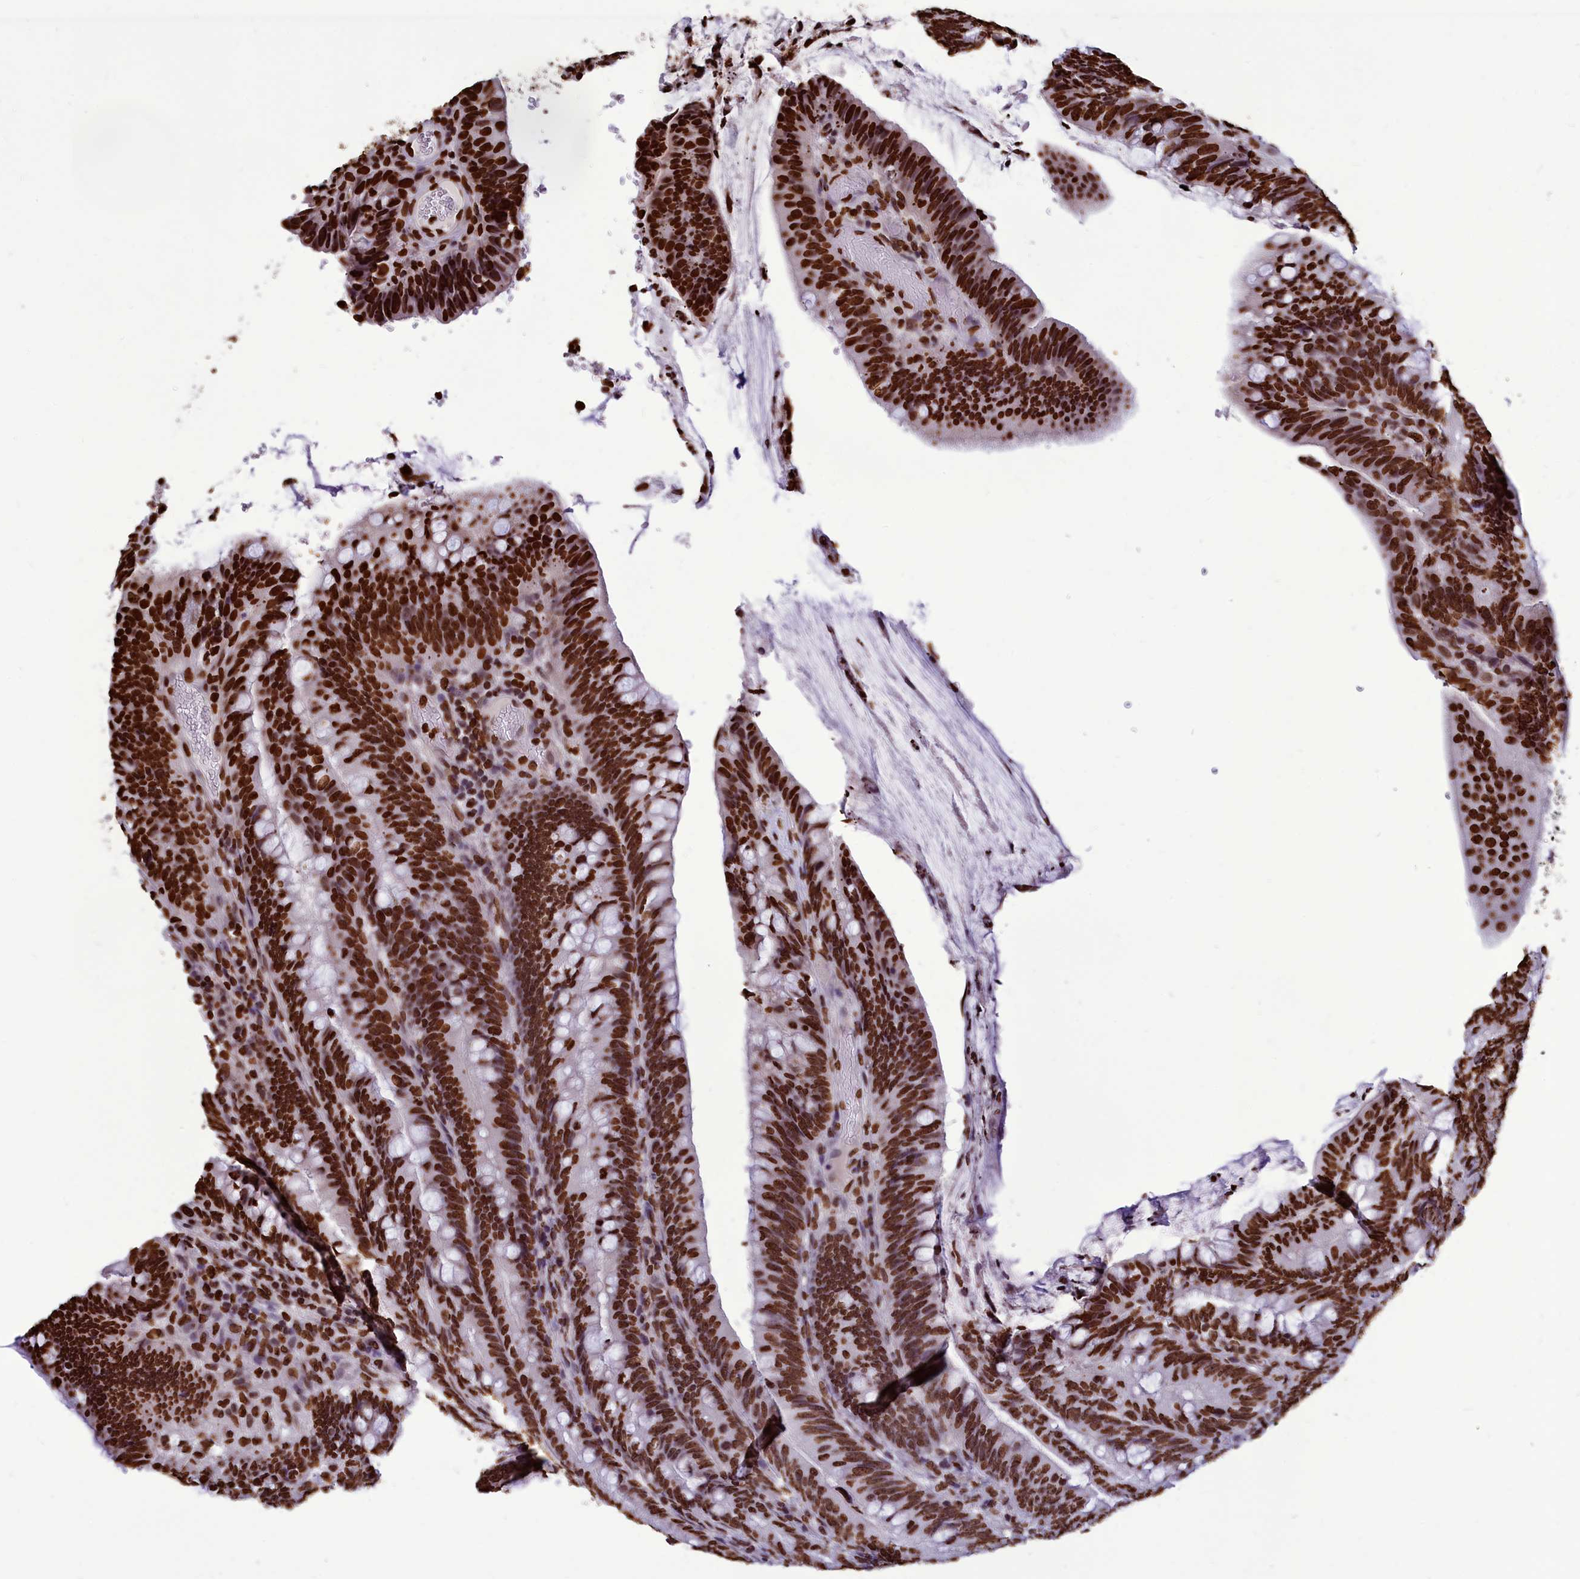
{"staining": {"intensity": "strong", "quantity": ">75%", "location": "nuclear"}, "tissue": "colorectal cancer", "cell_type": "Tumor cells", "image_type": "cancer", "snomed": [{"axis": "morphology", "description": "Adenocarcinoma, NOS"}, {"axis": "topography", "description": "Colon"}], "caption": "About >75% of tumor cells in colorectal cancer show strong nuclear protein expression as visualized by brown immunohistochemical staining.", "gene": "AKAP17A", "patient": {"sex": "female", "age": 66}}